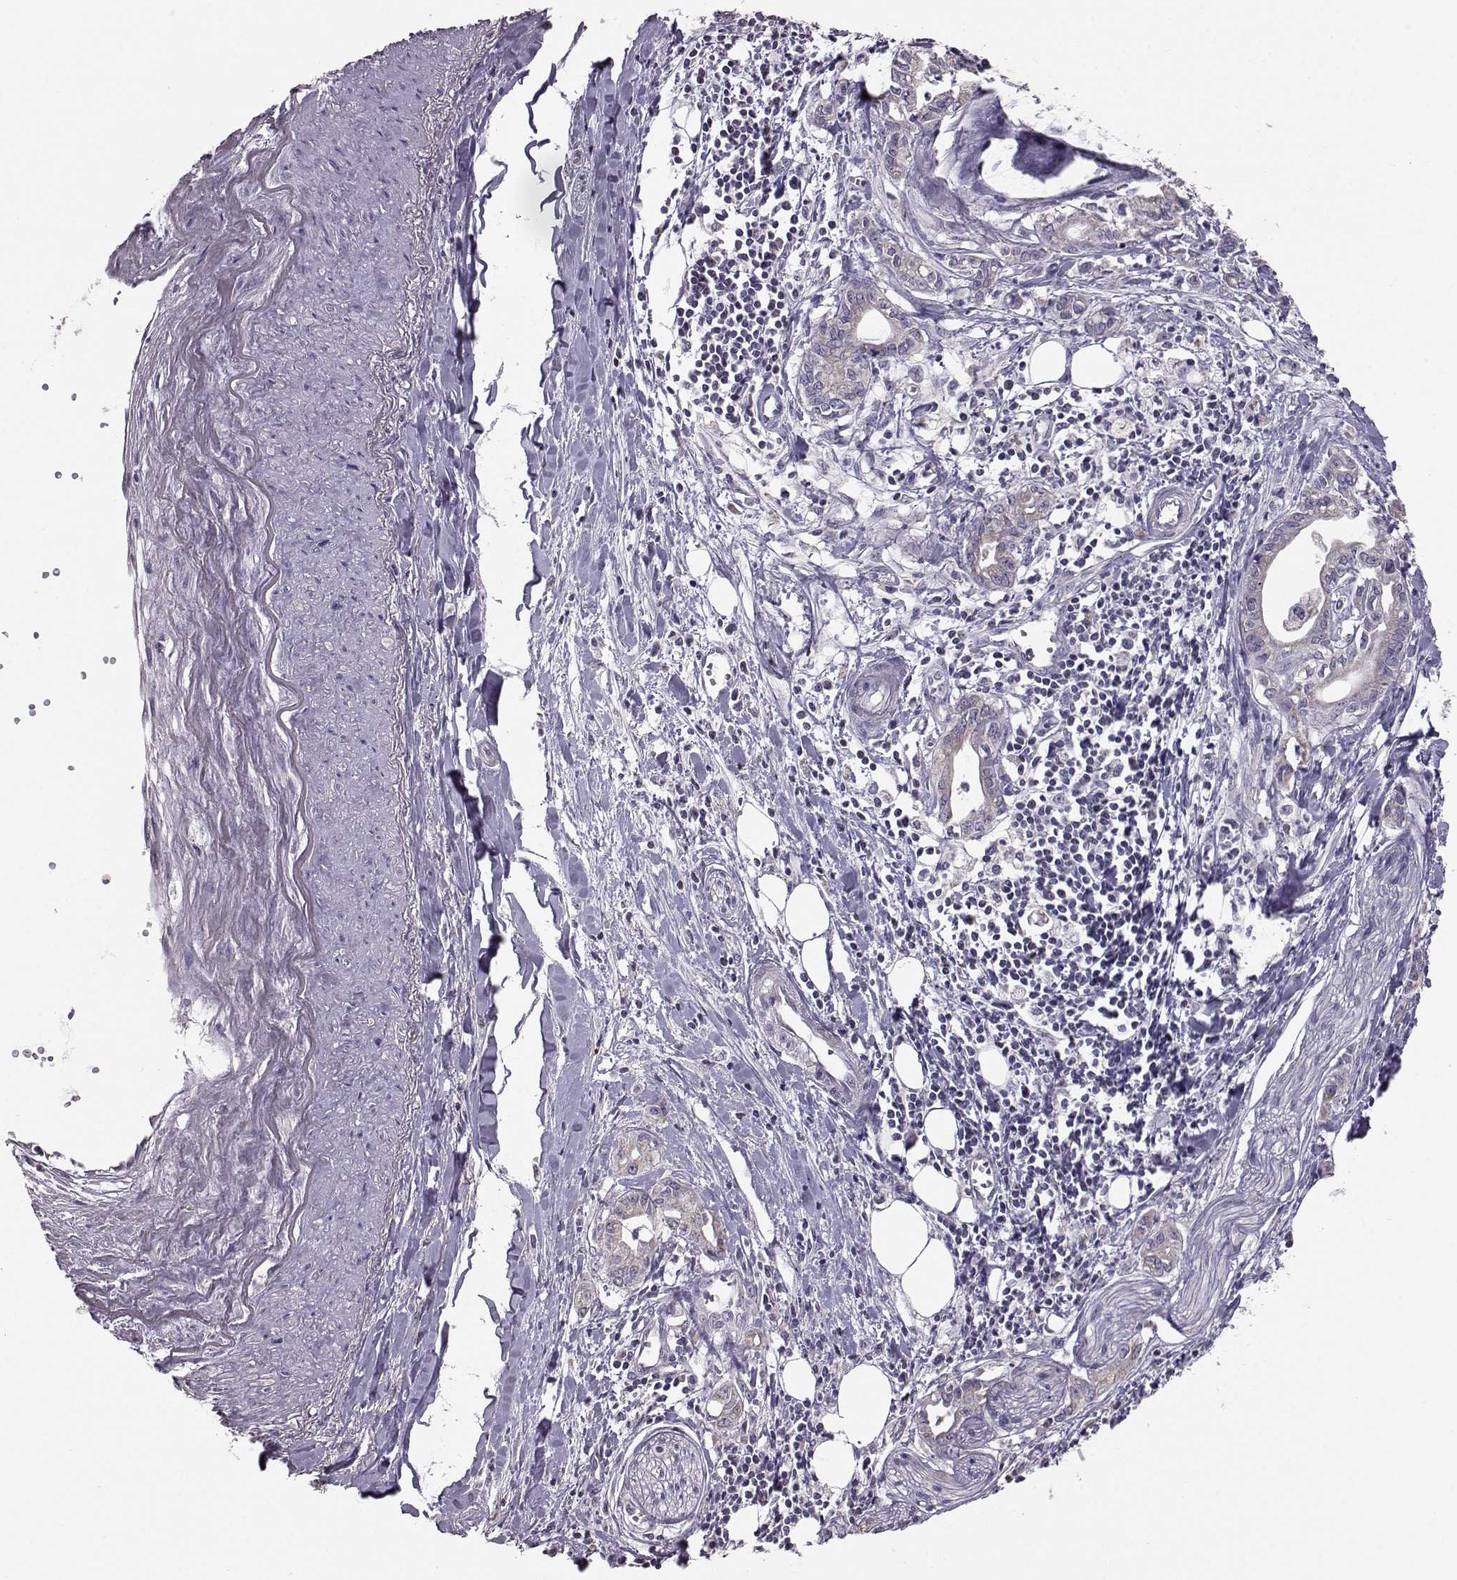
{"staining": {"intensity": "weak", "quantity": "<25%", "location": "cytoplasmic/membranous"}, "tissue": "pancreatic cancer", "cell_type": "Tumor cells", "image_type": "cancer", "snomed": [{"axis": "morphology", "description": "Adenocarcinoma, NOS"}, {"axis": "topography", "description": "Pancreas"}], "caption": "There is no significant expression in tumor cells of pancreatic cancer (adenocarcinoma).", "gene": "ALDH3A1", "patient": {"sex": "male", "age": 71}}